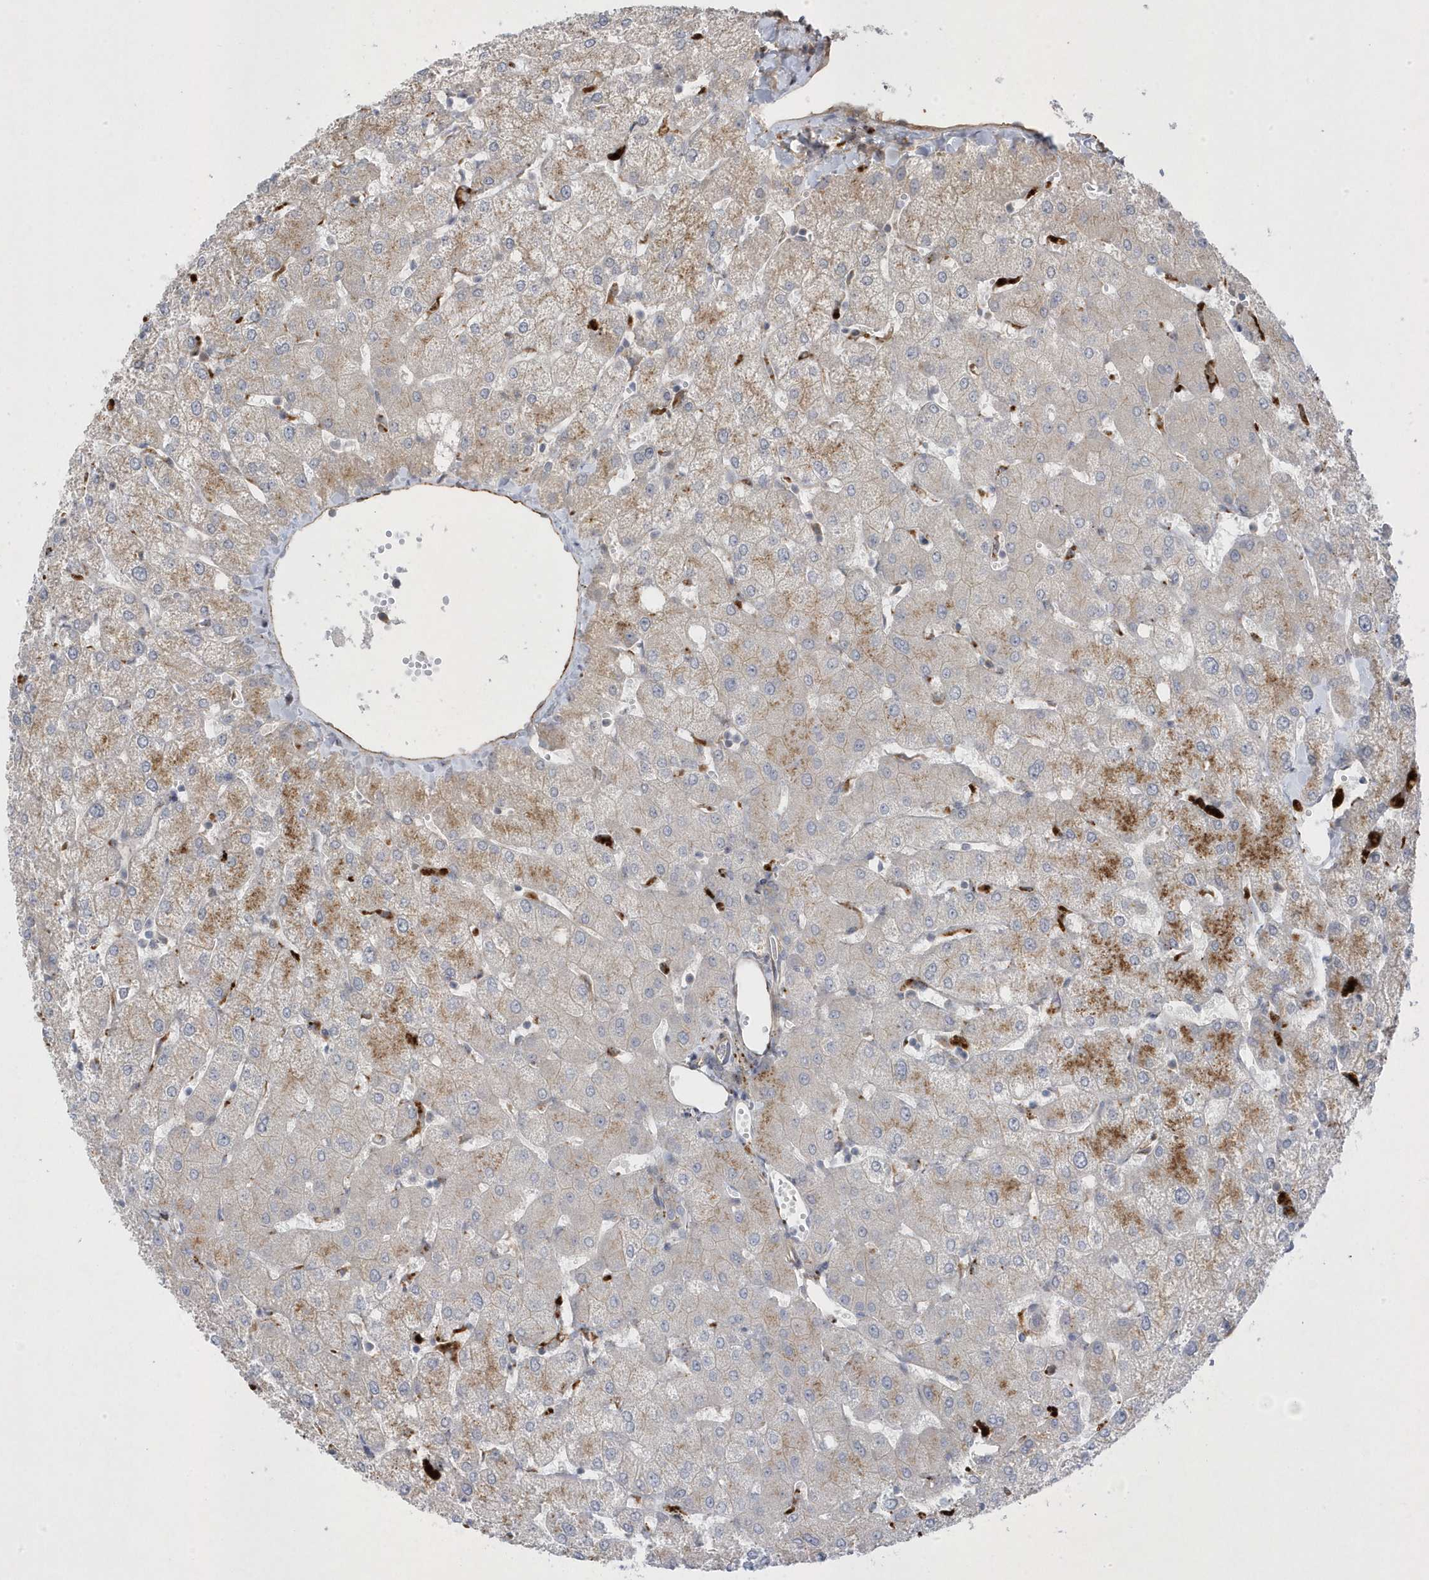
{"staining": {"intensity": "negative", "quantity": "none", "location": "none"}, "tissue": "liver", "cell_type": "Cholangiocytes", "image_type": "normal", "snomed": [{"axis": "morphology", "description": "Normal tissue, NOS"}, {"axis": "topography", "description": "Liver"}], "caption": "Immunohistochemistry image of unremarkable liver stained for a protein (brown), which demonstrates no expression in cholangiocytes.", "gene": "ANAPC1", "patient": {"sex": "female", "age": 54}}